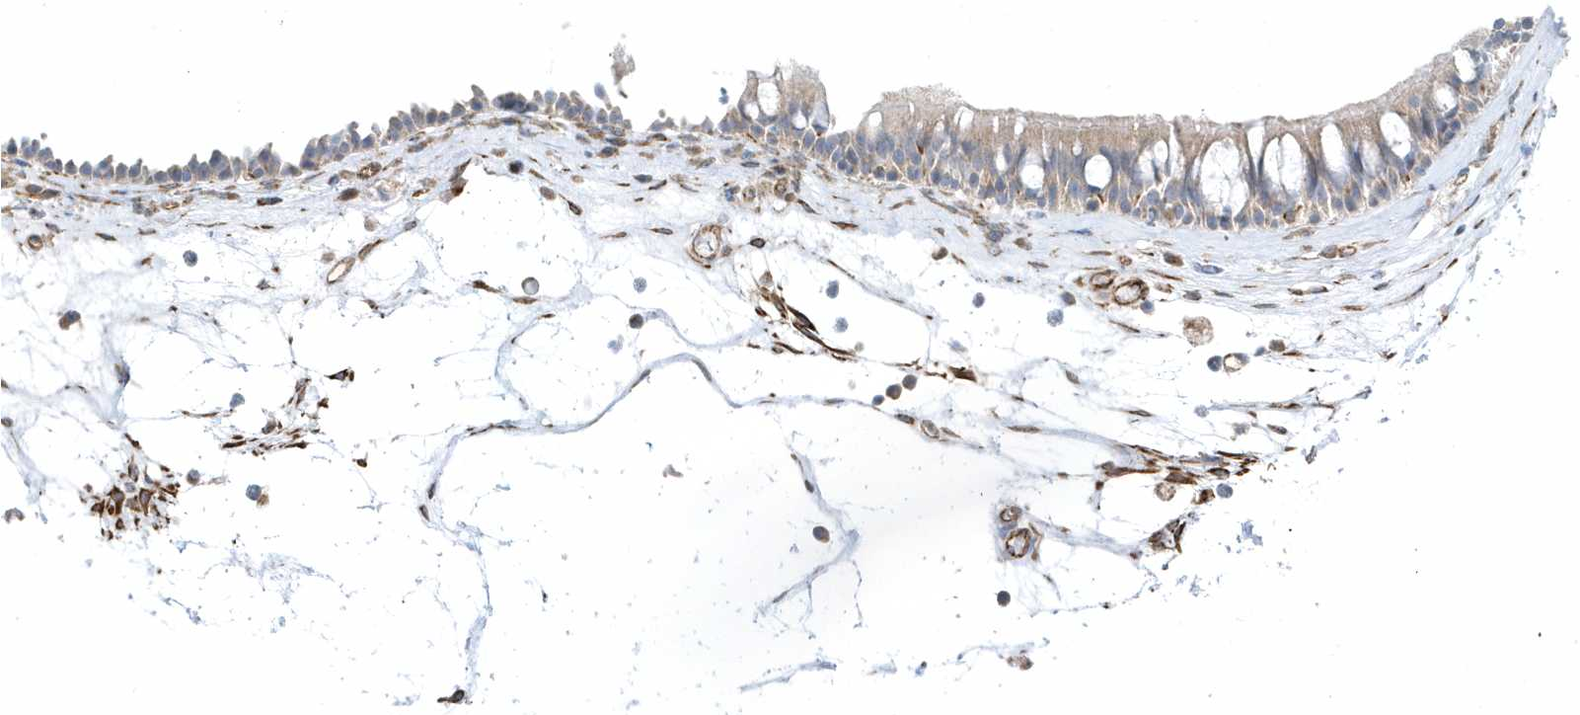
{"staining": {"intensity": "weak", "quantity": "<25%", "location": "cytoplasmic/membranous"}, "tissue": "nasopharynx", "cell_type": "Respiratory epithelial cells", "image_type": "normal", "snomed": [{"axis": "morphology", "description": "Normal tissue, NOS"}, {"axis": "morphology", "description": "Inflammation, NOS"}, {"axis": "morphology", "description": "Malignant melanoma, Metastatic site"}, {"axis": "topography", "description": "Nasopharynx"}], "caption": "The histopathology image exhibits no staining of respiratory epithelial cells in benign nasopharynx.", "gene": "GPR152", "patient": {"sex": "male", "age": 70}}